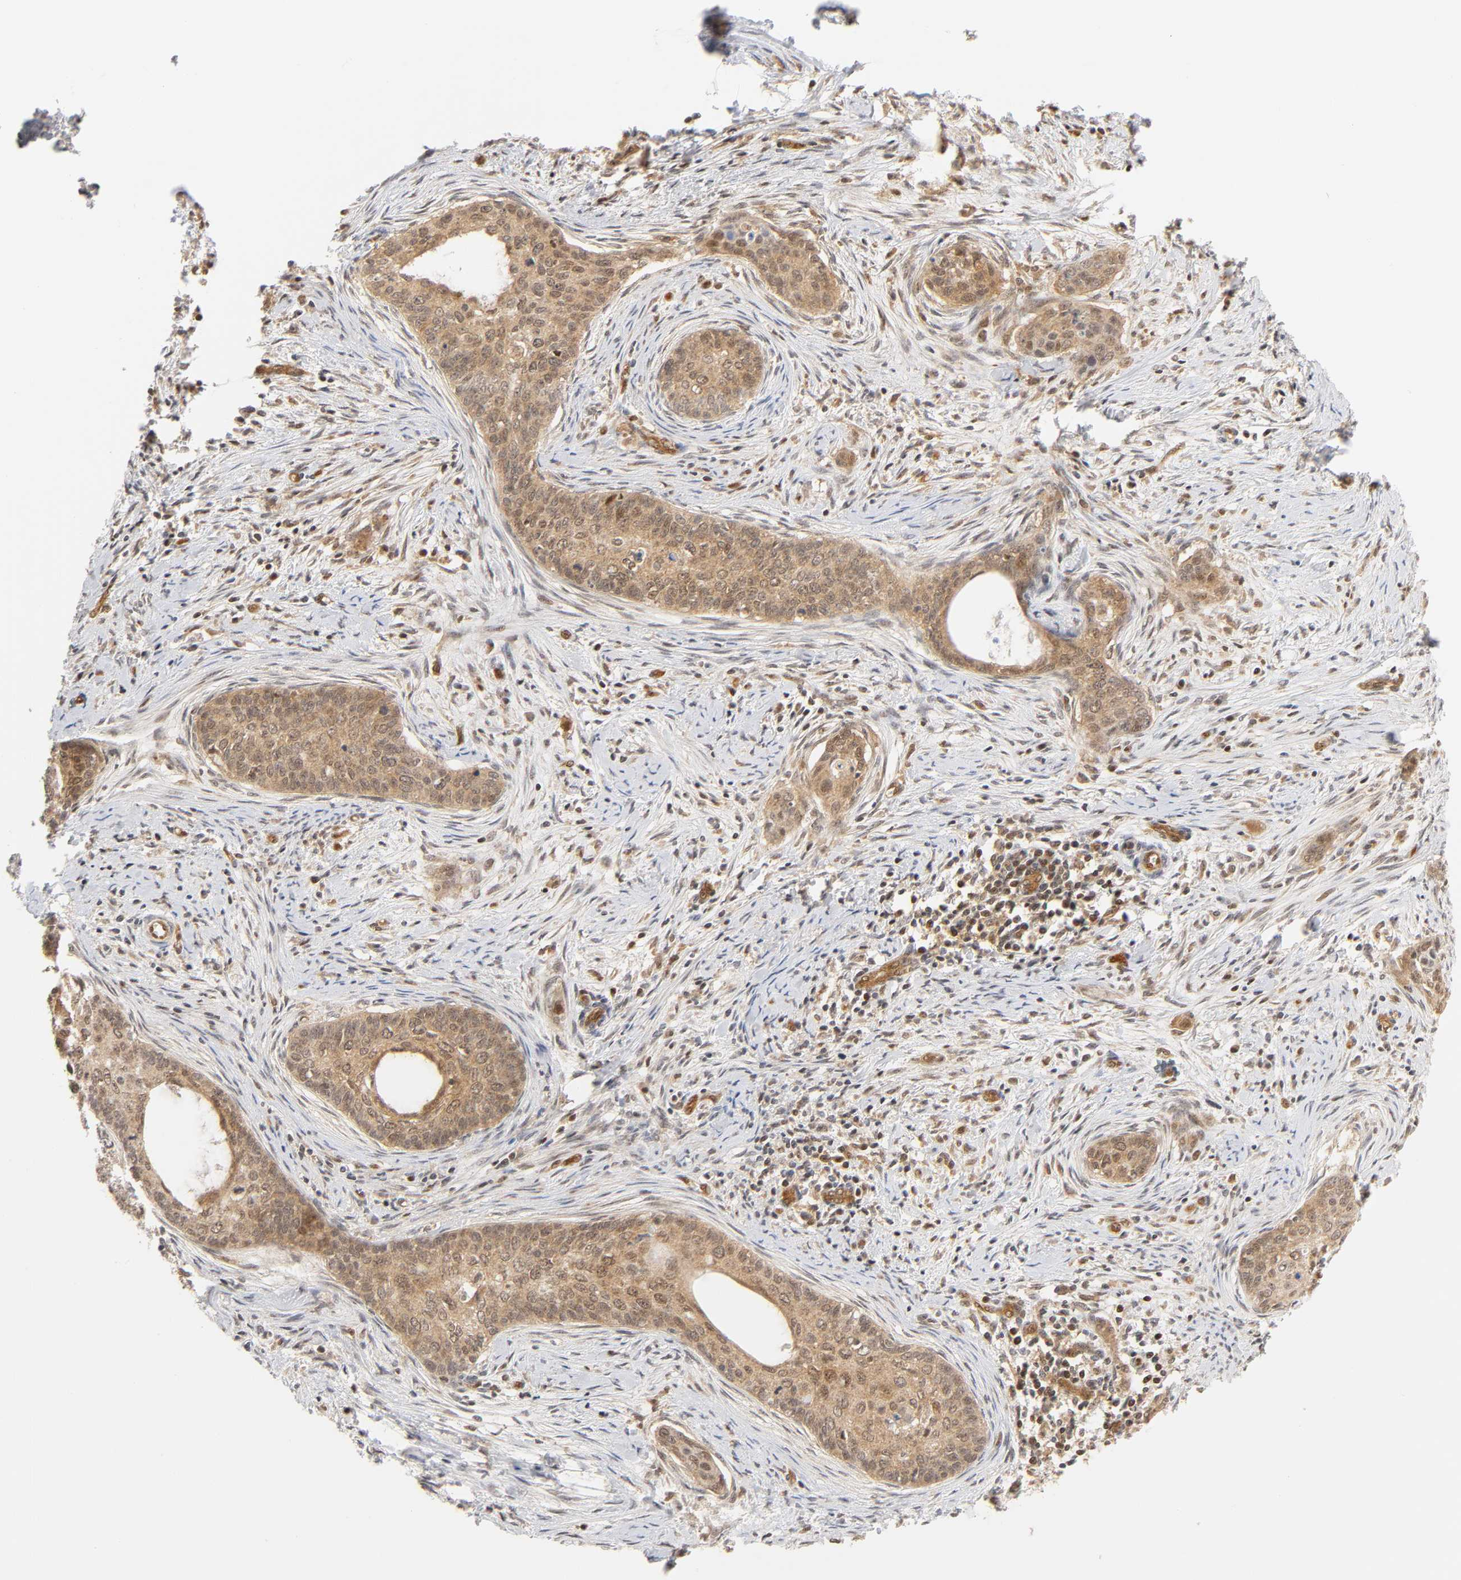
{"staining": {"intensity": "weak", "quantity": ">75%", "location": "cytoplasmic/membranous,nuclear"}, "tissue": "cervical cancer", "cell_type": "Tumor cells", "image_type": "cancer", "snomed": [{"axis": "morphology", "description": "Squamous cell carcinoma, NOS"}, {"axis": "topography", "description": "Cervix"}], "caption": "DAB (3,3'-diaminobenzidine) immunohistochemical staining of human squamous cell carcinoma (cervical) shows weak cytoplasmic/membranous and nuclear protein positivity in approximately >75% of tumor cells. Nuclei are stained in blue.", "gene": "CDC37", "patient": {"sex": "female", "age": 33}}